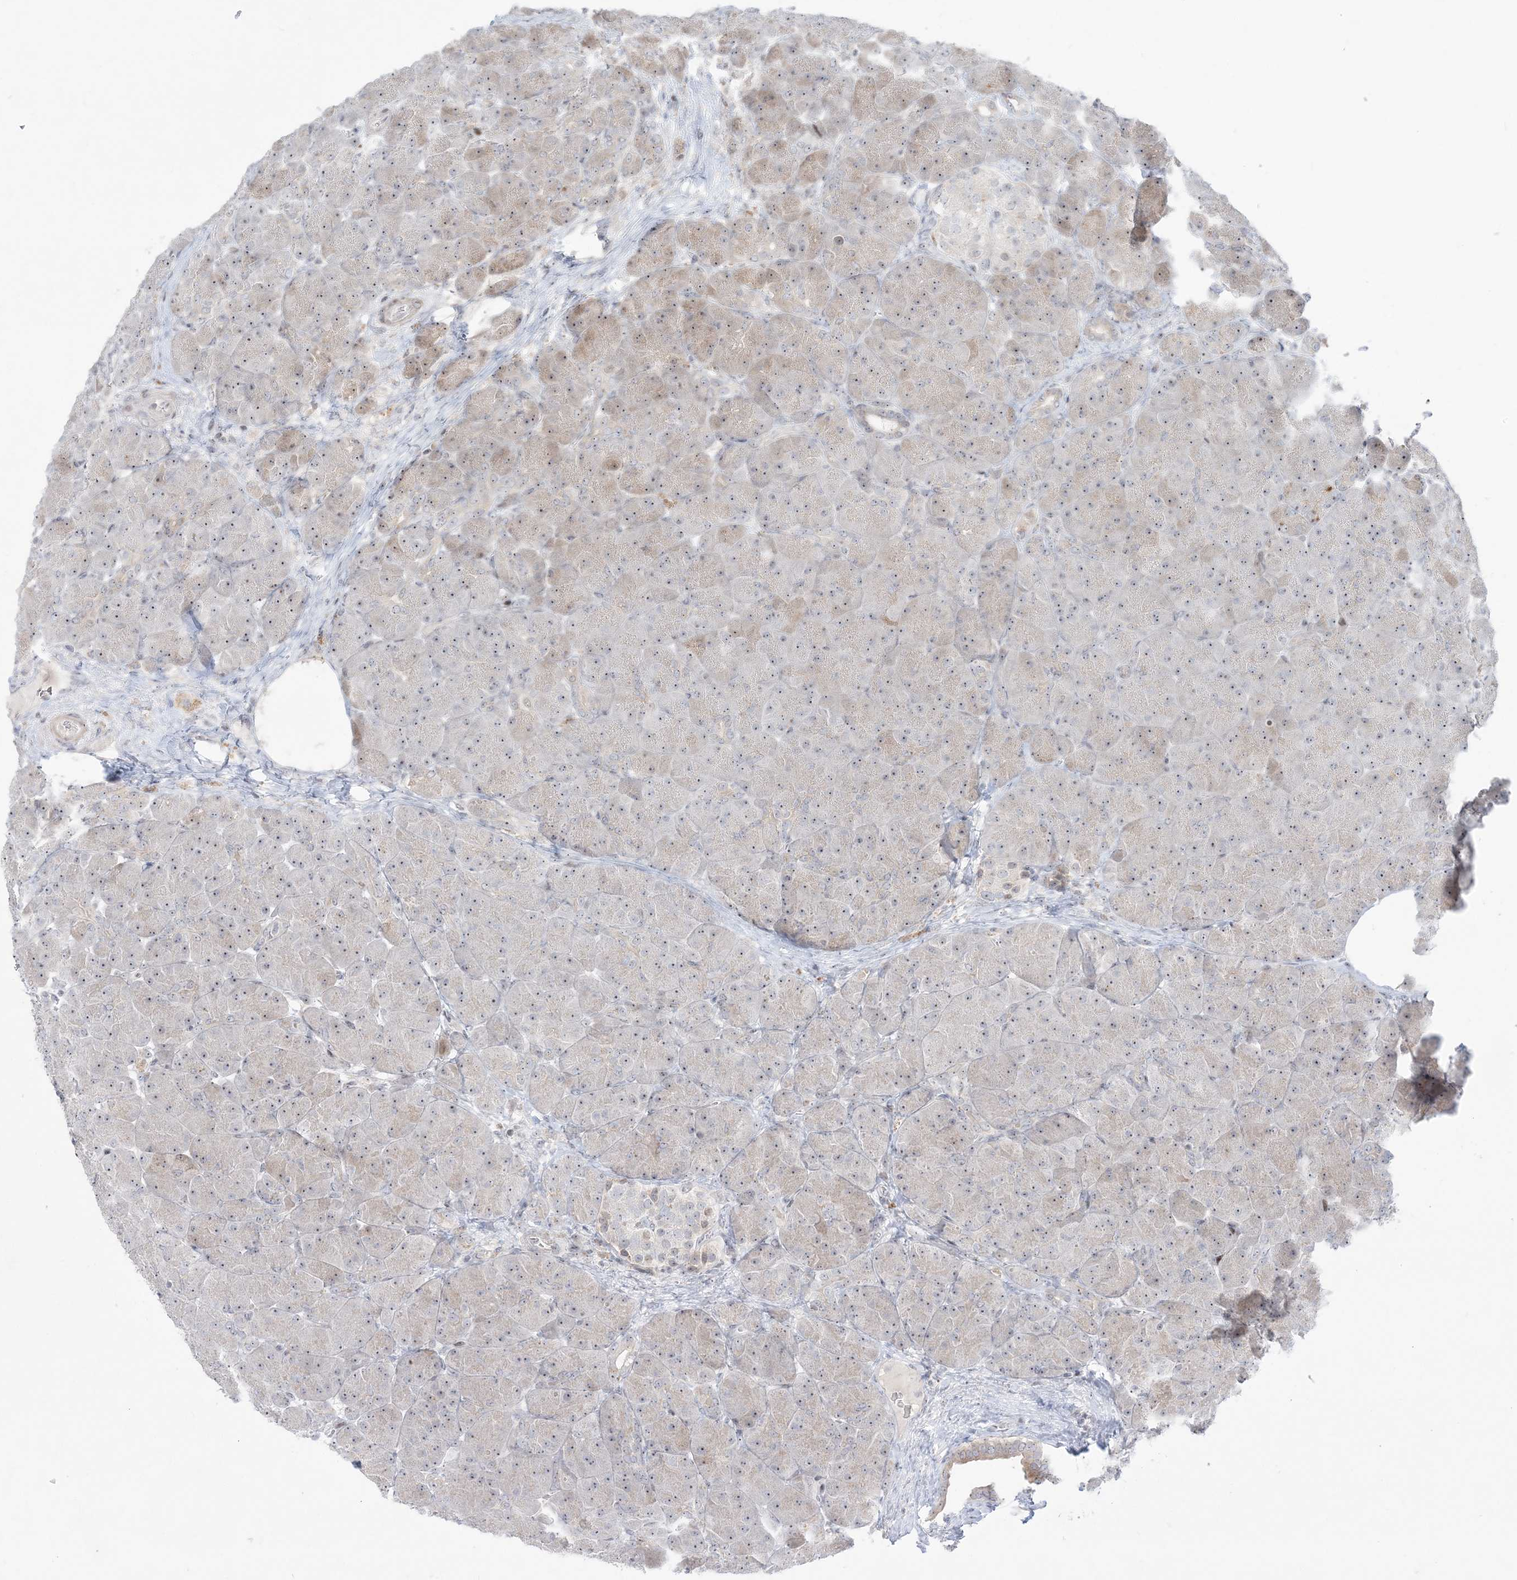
{"staining": {"intensity": "moderate", "quantity": "25%-75%", "location": "nuclear"}, "tissue": "pancreas", "cell_type": "Exocrine glandular cells", "image_type": "normal", "snomed": [{"axis": "morphology", "description": "Normal tissue, NOS"}, {"axis": "topography", "description": "Pancreas"}], "caption": "About 25%-75% of exocrine glandular cells in normal human pancreas show moderate nuclear protein positivity as visualized by brown immunohistochemical staining.", "gene": "SH3BP4", "patient": {"sex": "male", "age": 66}}